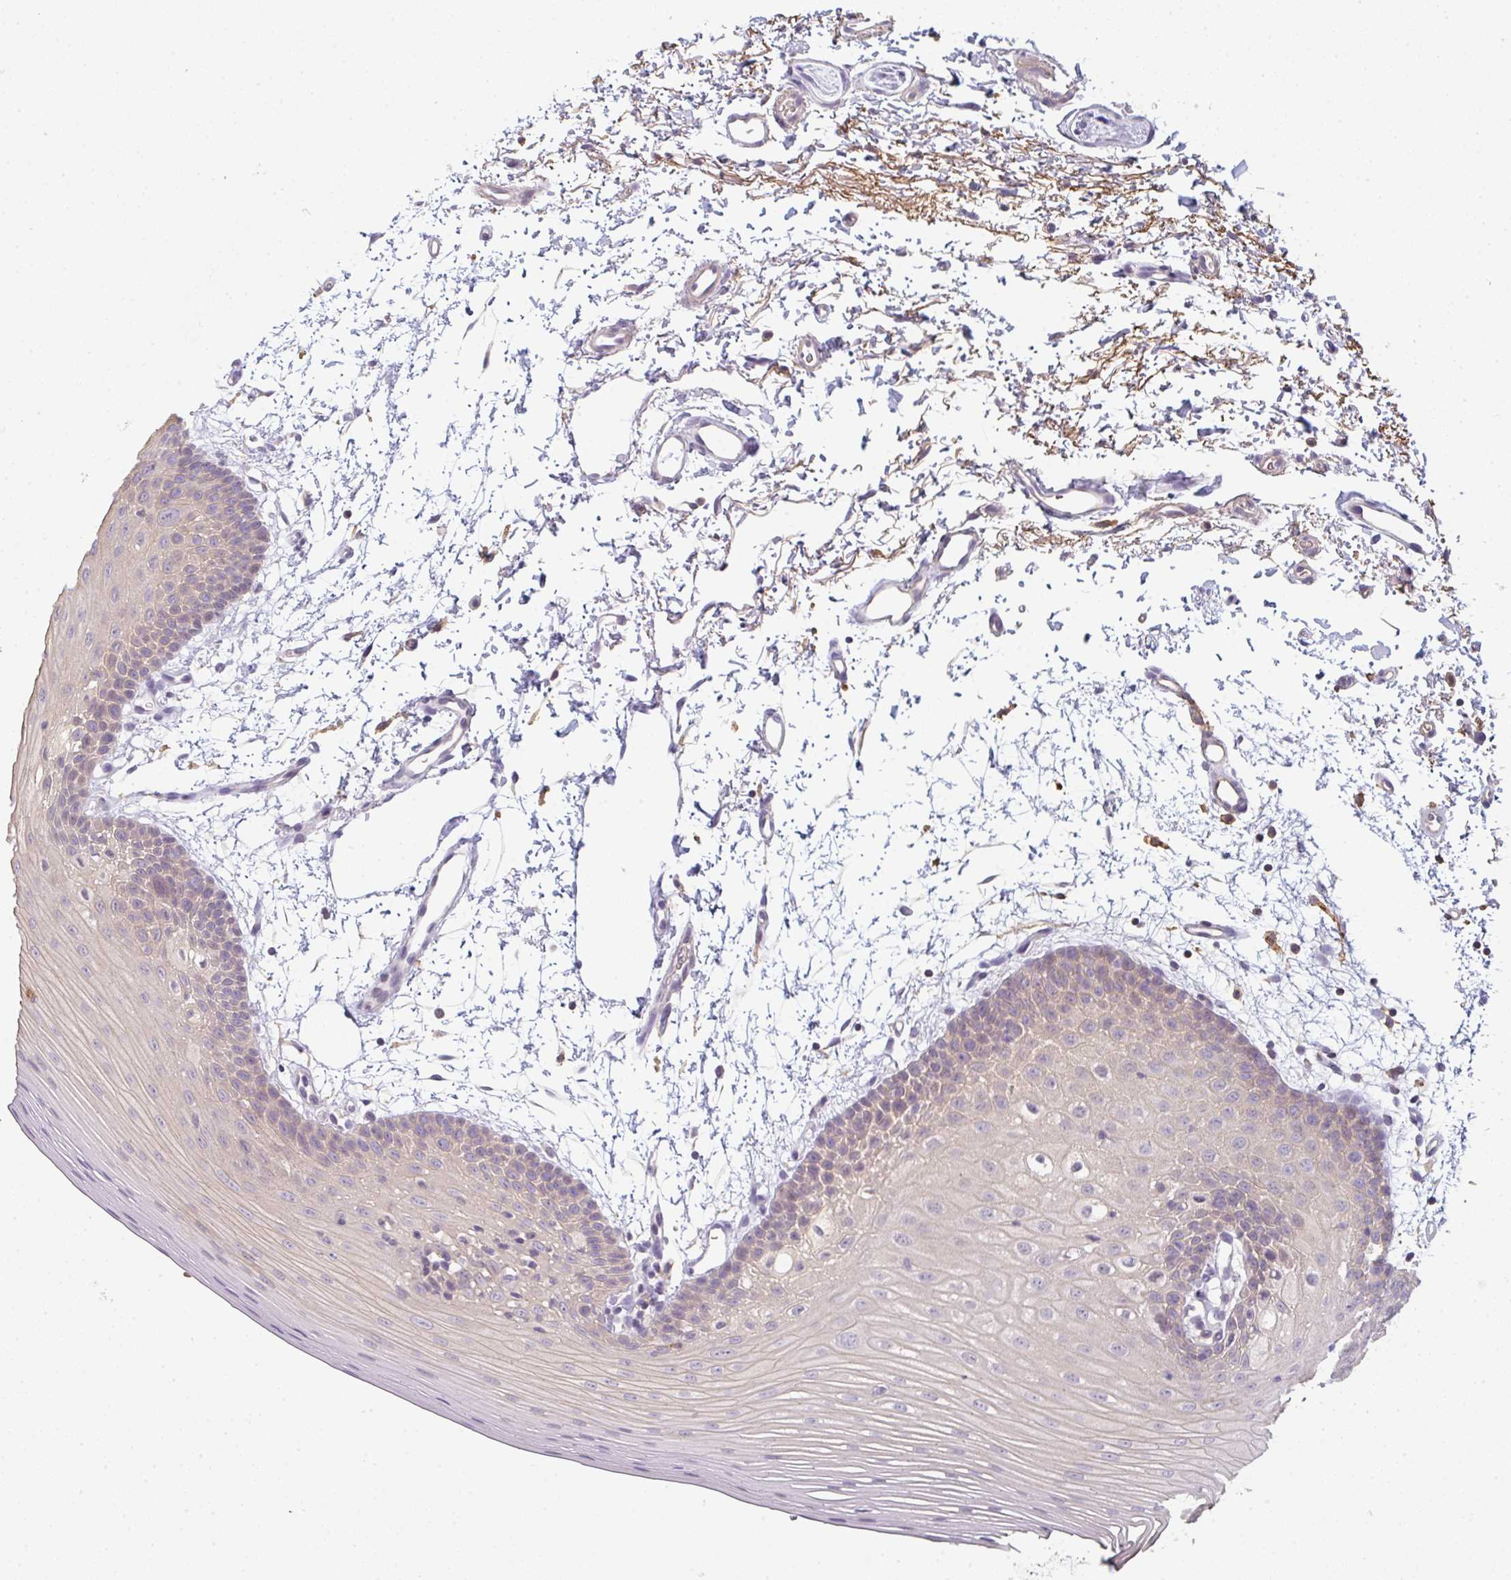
{"staining": {"intensity": "weak", "quantity": "<25%", "location": "cytoplasmic/membranous"}, "tissue": "oral mucosa", "cell_type": "Squamous epithelial cells", "image_type": "normal", "snomed": [{"axis": "morphology", "description": "Normal tissue, NOS"}, {"axis": "topography", "description": "Oral tissue"}], "caption": "Immunohistochemical staining of normal human oral mucosa exhibits no significant positivity in squamous epithelial cells. Nuclei are stained in blue.", "gene": "TMEM237", "patient": {"sex": "female", "age": 81}}